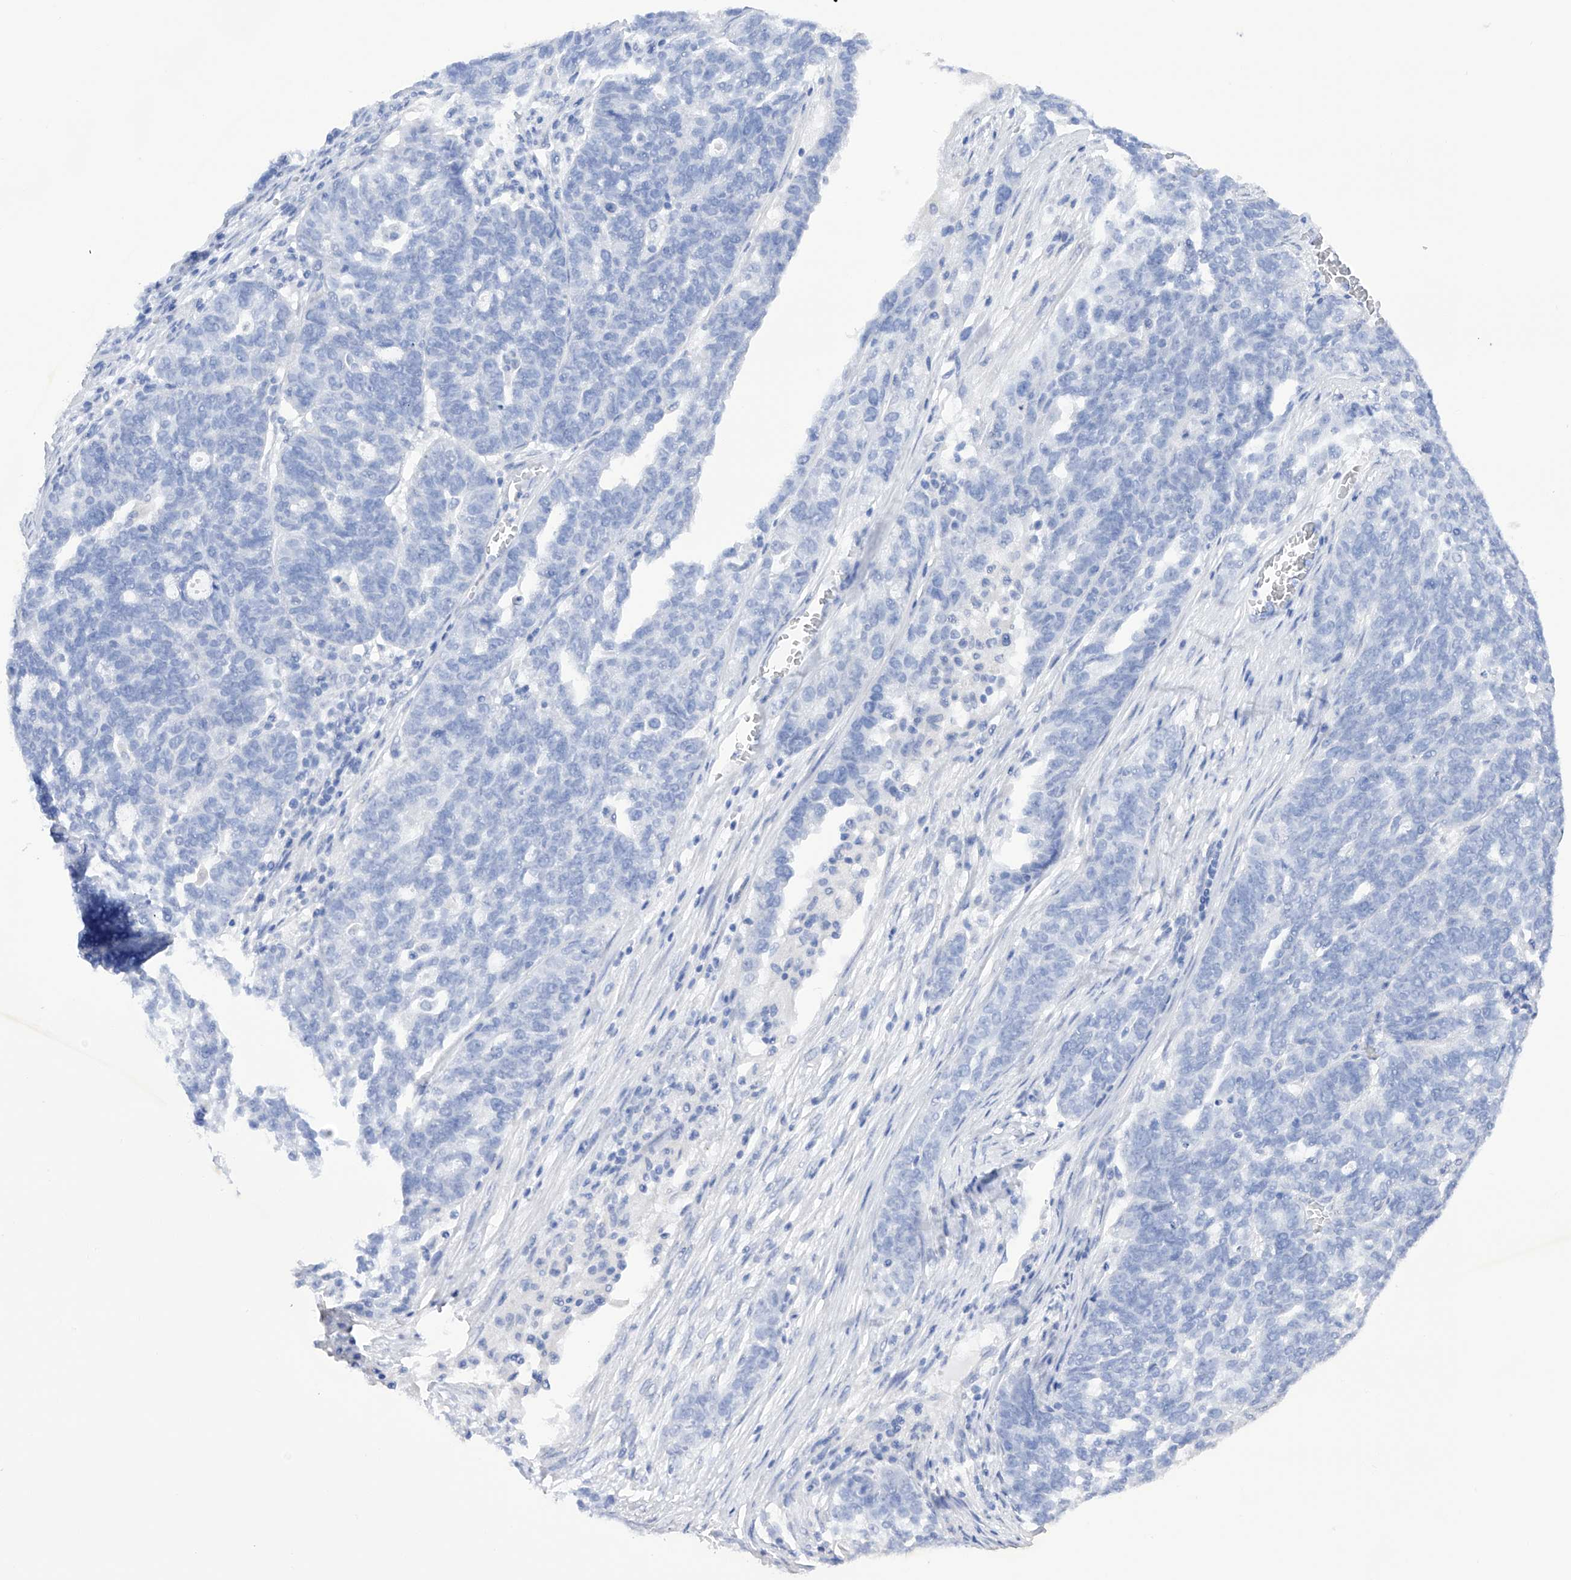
{"staining": {"intensity": "negative", "quantity": "none", "location": "none"}, "tissue": "ovarian cancer", "cell_type": "Tumor cells", "image_type": "cancer", "snomed": [{"axis": "morphology", "description": "Cystadenocarcinoma, serous, NOS"}, {"axis": "topography", "description": "Ovary"}], "caption": "High magnification brightfield microscopy of ovarian serous cystadenocarcinoma stained with DAB (3,3'-diaminobenzidine) (brown) and counterstained with hematoxylin (blue): tumor cells show no significant staining. Nuclei are stained in blue.", "gene": "FLG", "patient": {"sex": "female", "age": 59}}